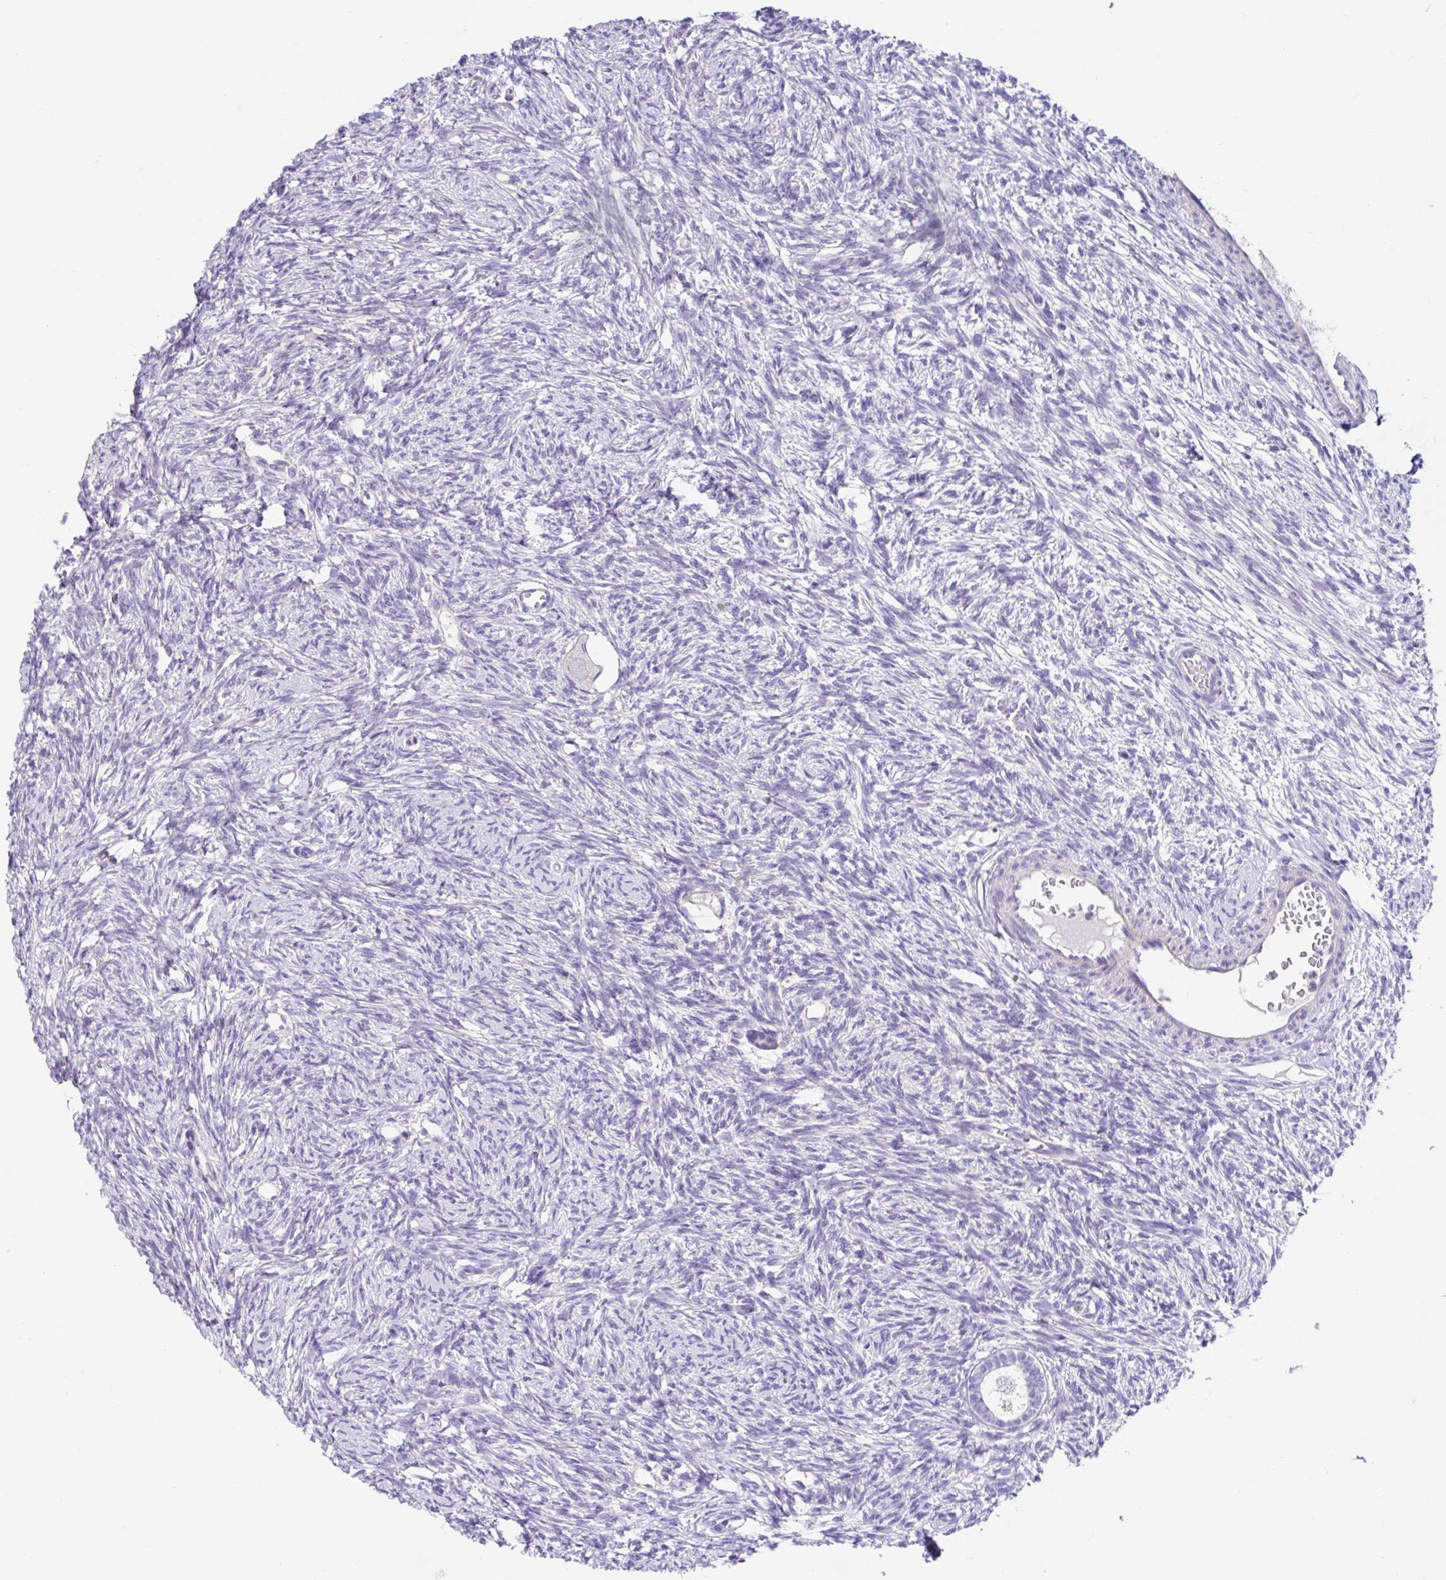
{"staining": {"intensity": "negative", "quantity": "none", "location": "none"}, "tissue": "ovary", "cell_type": "Follicle cells", "image_type": "normal", "snomed": [{"axis": "morphology", "description": "Normal tissue, NOS"}, {"axis": "topography", "description": "Ovary"}], "caption": "High magnification brightfield microscopy of benign ovary stained with DAB (brown) and counterstained with hematoxylin (blue): follicle cells show no significant staining.", "gene": "ZNF33A", "patient": {"sex": "female", "age": 33}}